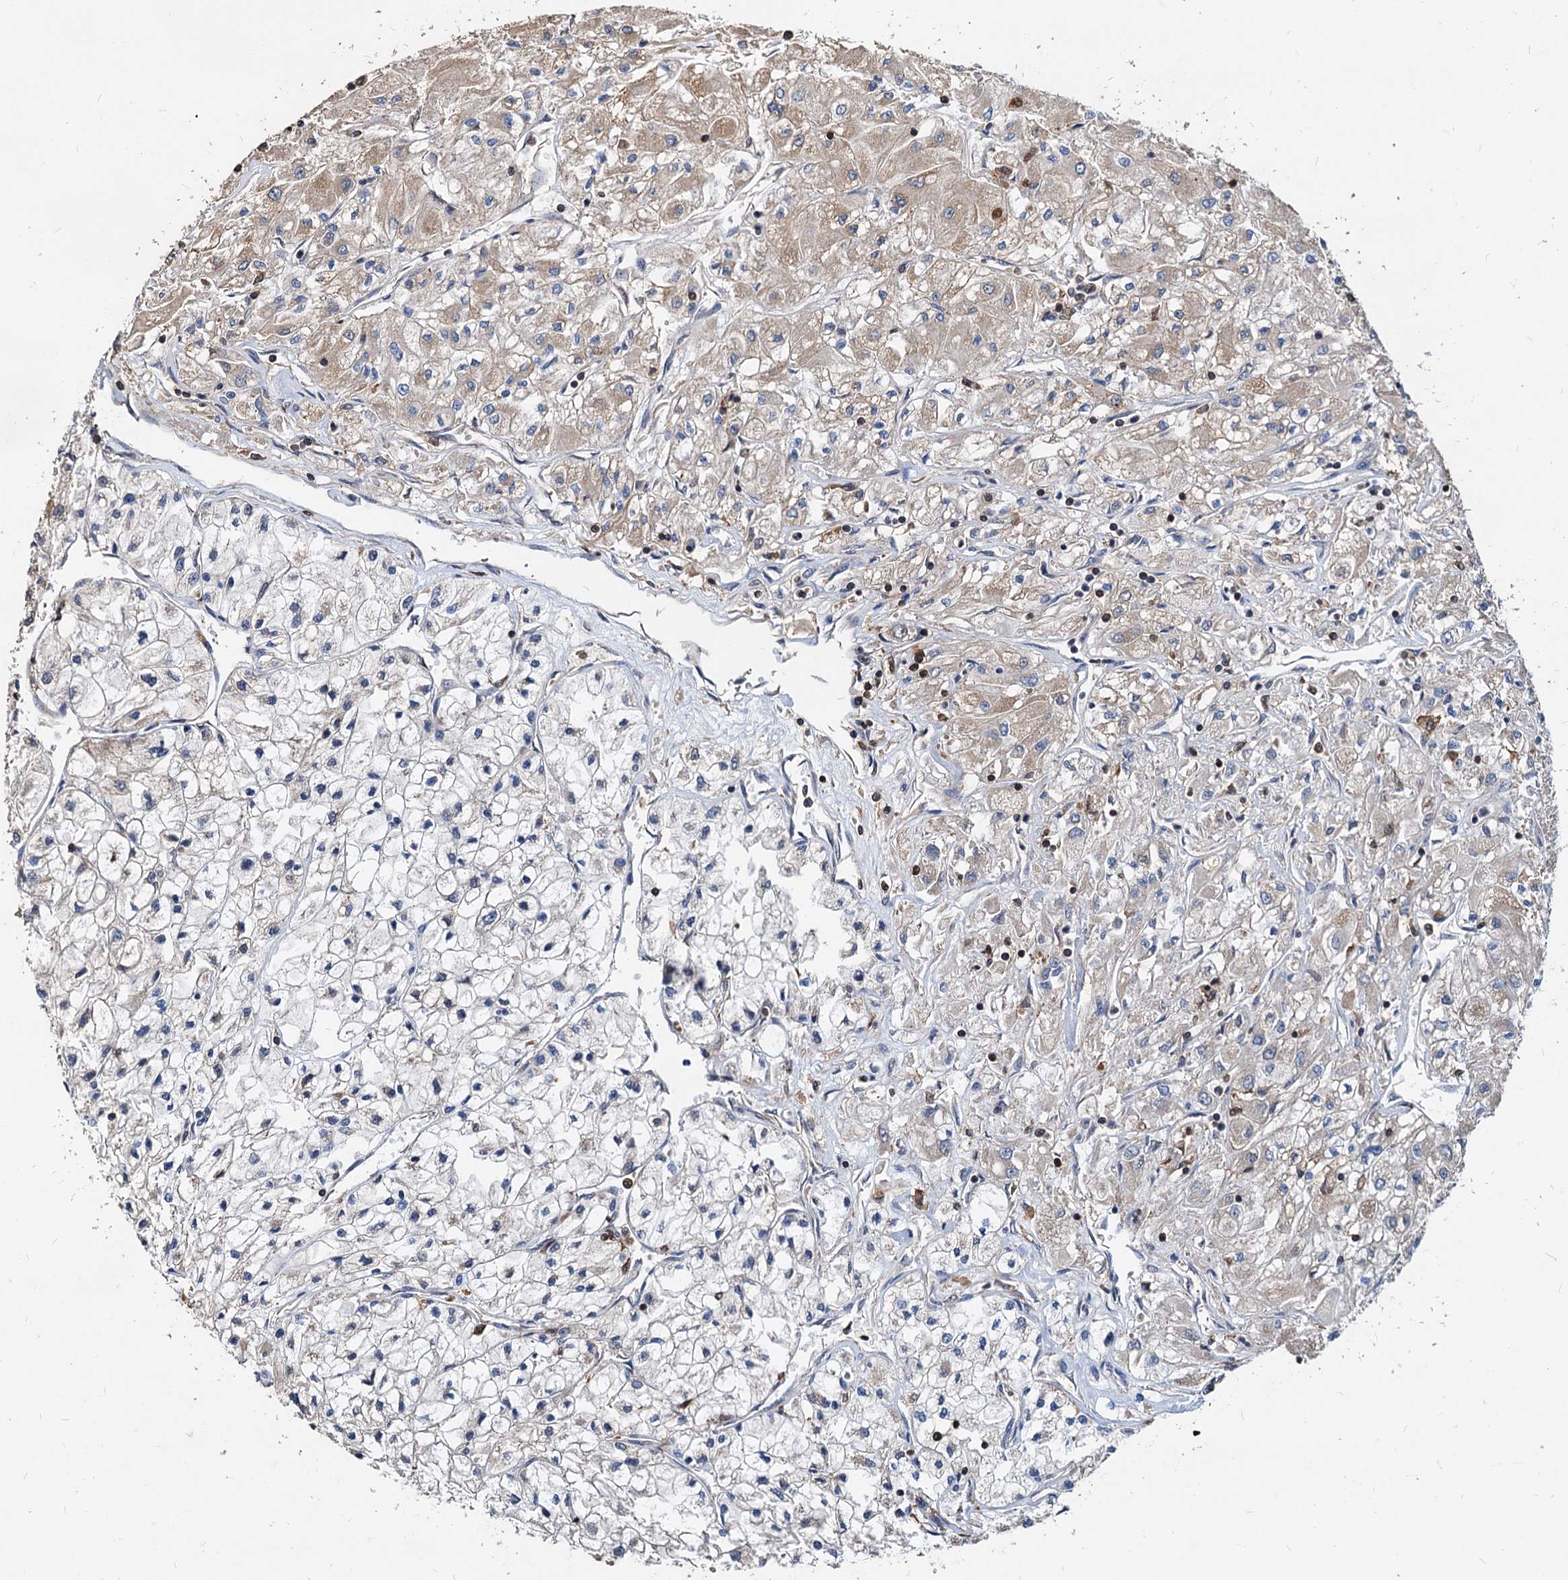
{"staining": {"intensity": "weak", "quantity": "<25%", "location": "cytoplasmic/membranous"}, "tissue": "renal cancer", "cell_type": "Tumor cells", "image_type": "cancer", "snomed": [{"axis": "morphology", "description": "Adenocarcinoma, NOS"}, {"axis": "topography", "description": "Kidney"}], "caption": "The micrograph reveals no significant positivity in tumor cells of renal cancer (adenocarcinoma).", "gene": "LCP2", "patient": {"sex": "male", "age": 80}}